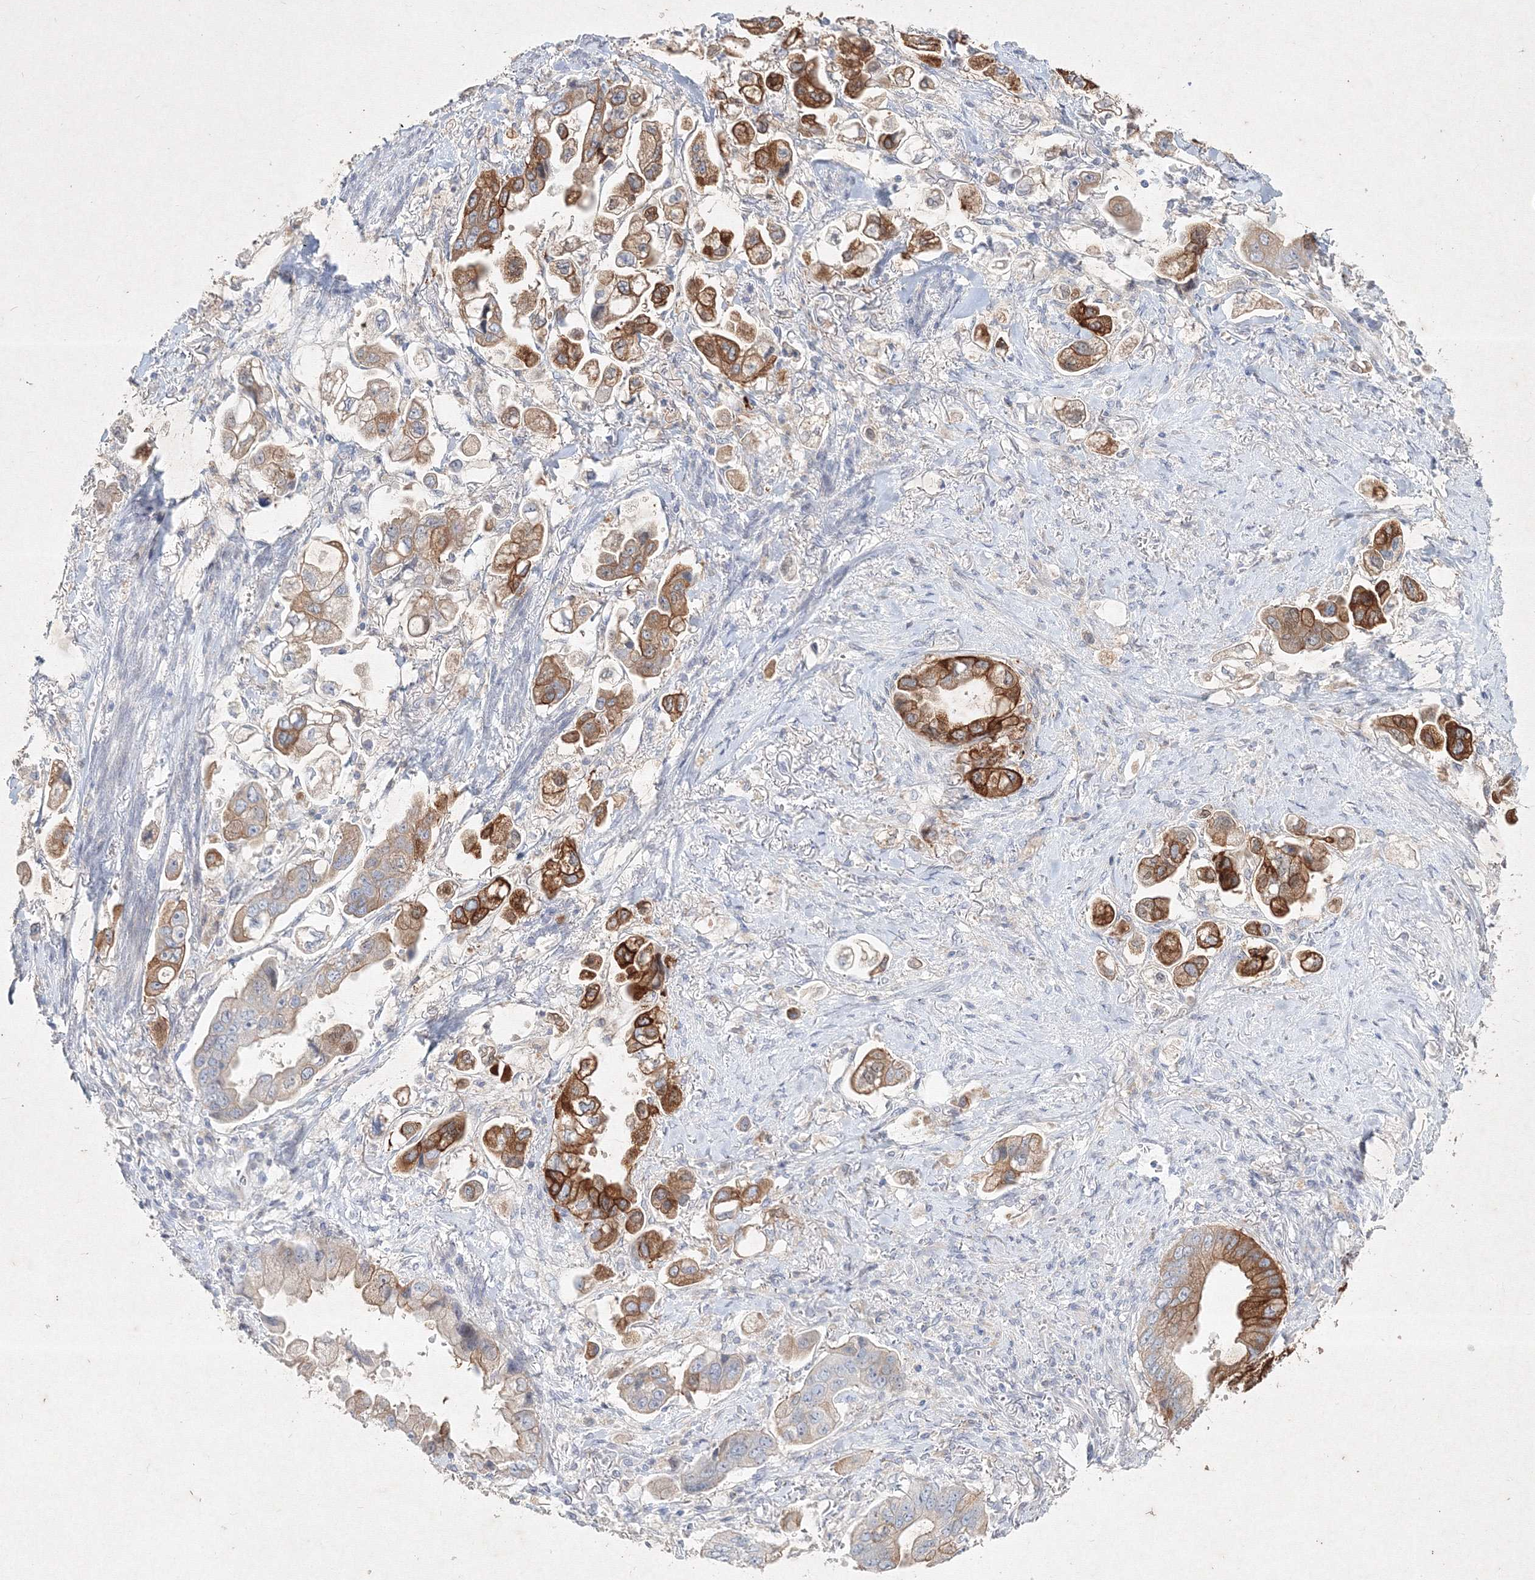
{"staining": {"intensity": "strong", "quantity": "<25%", "location": "cytoplasmic/membranous"}, "tissue": "stomach cancer", "cell_type": "Tumor cells", "image_type": "cancer", "snomed": [{"axis": "morphology", "description": "Adenocarcinoma, NOS"}, {"axis": "topography", "description": "Stomach"}], "caption": "About <25% of tumor cells in human adenocarcinoma (stomach) reveal strong cytoplasmic/membranous protein staining as visualized by brown immunohistochemical staining.", "gene": "CXXC4", "patient": {"sex": "male", "age": 62}}